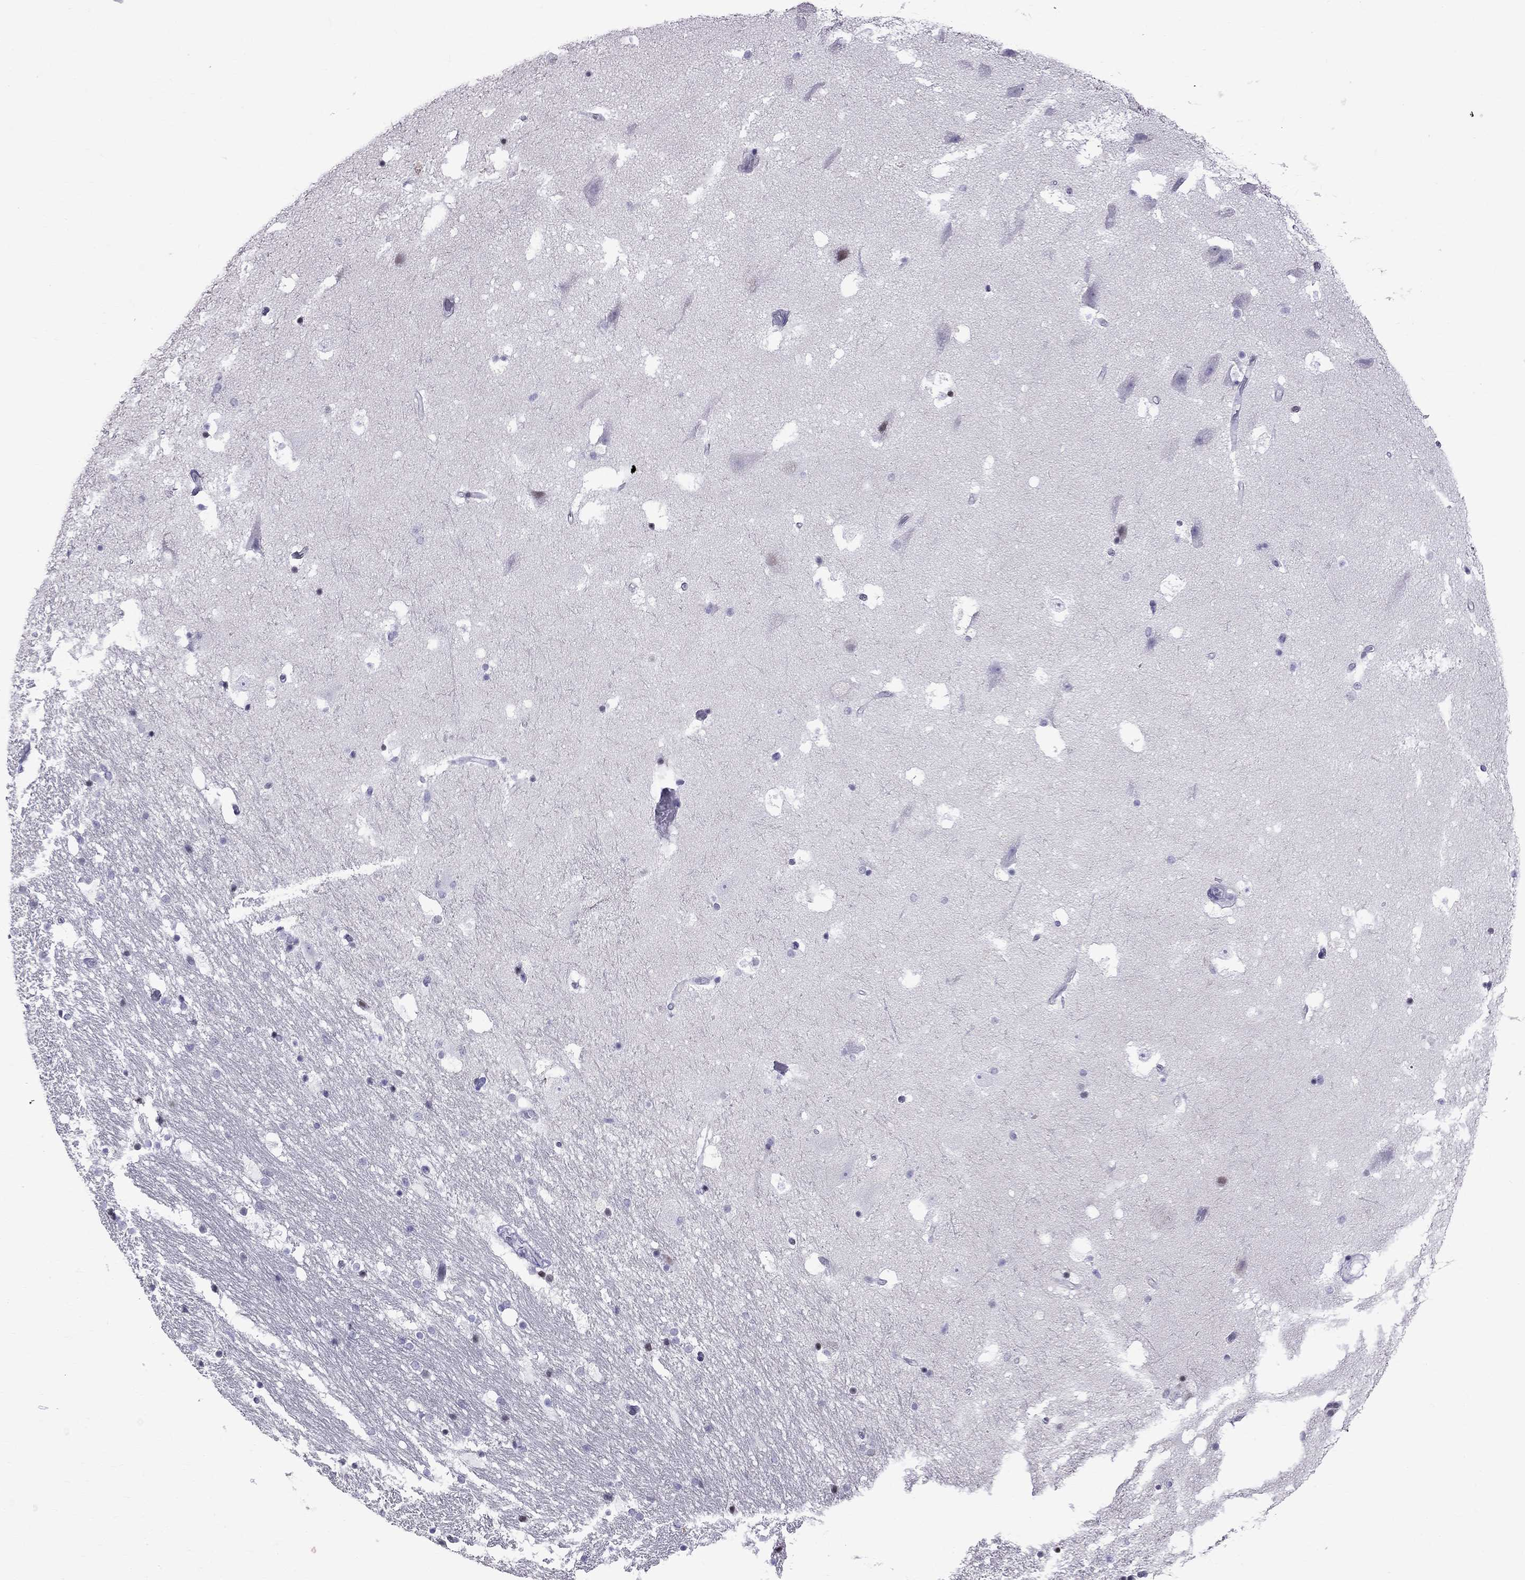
{"staining": {"intensity": "negative", "quantity": "none", "location": "none"}, "tissue": "hippocampus", "cell_type": "Glial cells", "image_type": "normal", "snomed": [{"axis": "morphology", "description": "Normal tissue, NOS"}, {"axis": "topography", "description": "Hippocampus"}], "caption": "High power microscopy micrograph of an immunohistochemistry micrograph of benign hippocampus, revealing no significant expression in glial cells.", "gene": "MUC15", "patient": {"sex": "male", "age": 51}}